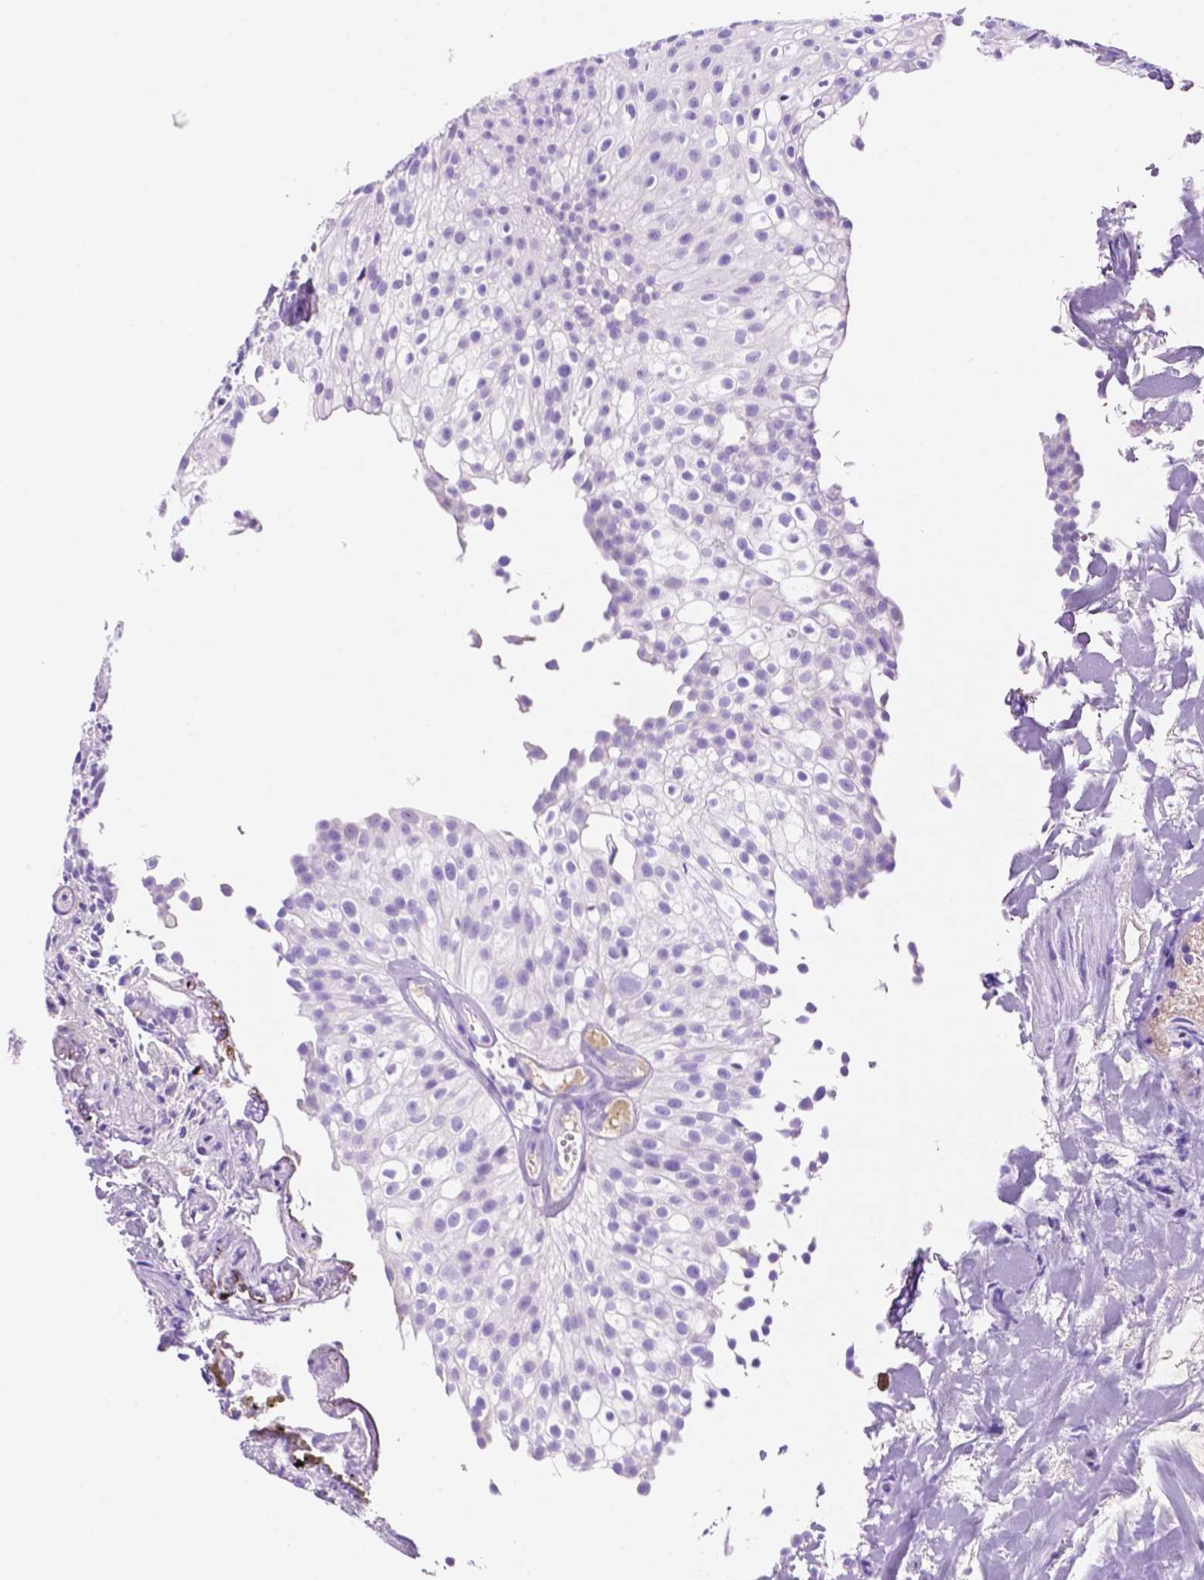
{"staining": {"intensity": "negative", "quantity": "none", "location": "none"}, "tissue": "urothelial cancer", "cell_type": "Tumor cells", "image_type": "cancer", "snomed": [{"axis": "morphology", "description": "Urothelial carcinoma, Low grade"}, {"axis": "topography", "description": "Urinary bladder"}], "caption": "The immunohistochemistry (IHC) histopathology image has no significant positivity in tumor cells of urothelial cancer tissue.", "gene": "FOXB2", "patient": {"sex": "male", "age": 70}}